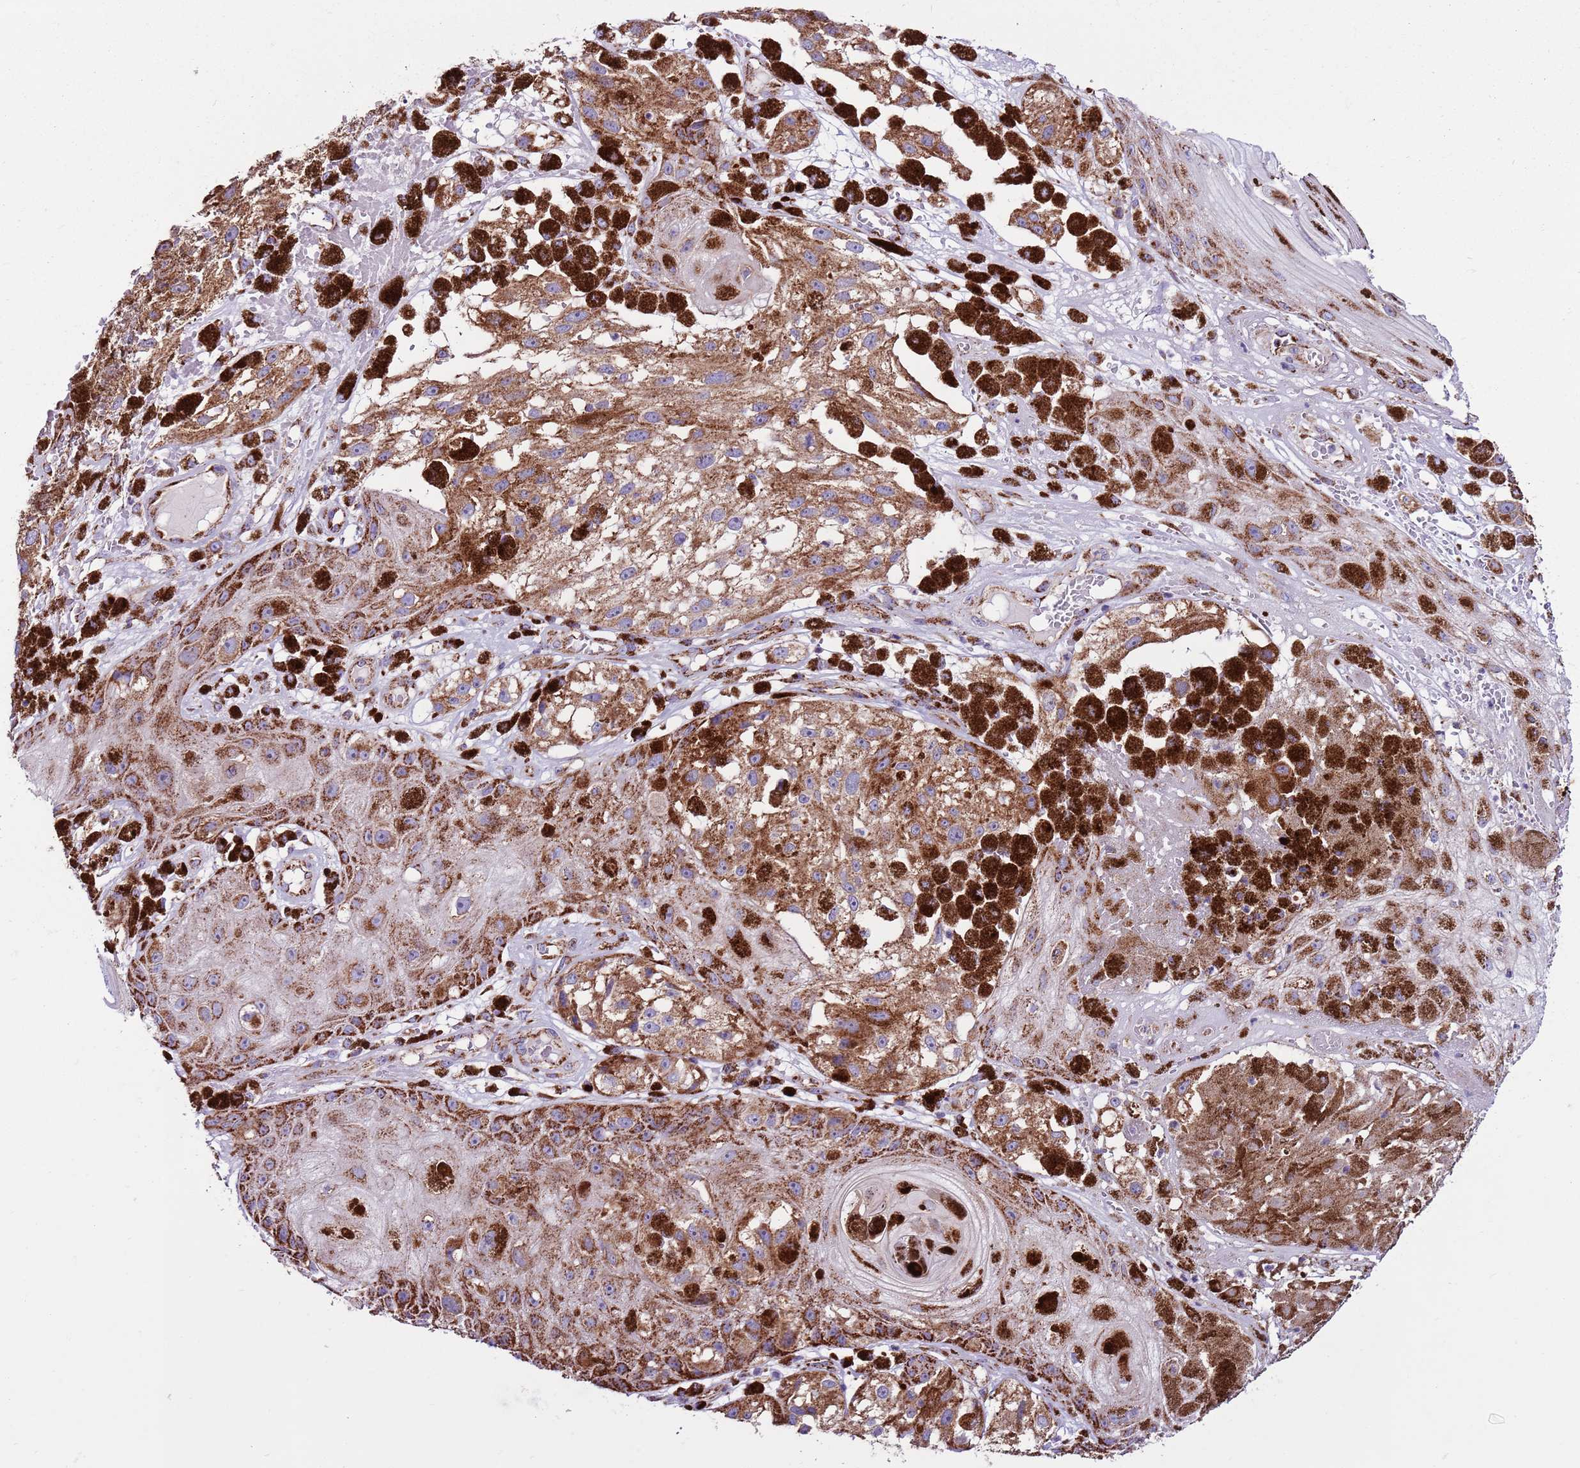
{"staining": {"intensity": "moderate", "quantity": ">75%", "location": "cytoplasmic/membranous"}, "tissue": "melanoma", "cell_type": "Tumor cells", "image_type": "cancer", "snomed": [{"axis": "morphology", "description": "Malignant melanoma, NOS"}, {"axis": "topography", "description": "Skin"}], "caption": "Protein staining by immunohistochemistry (IHC) reveals moderate cytoplasmic/membranous expression in approximately >75% of tumor cells in melanoma.", "gene": "HECTD4", "patient": {"sex": "male", "age": 88}}